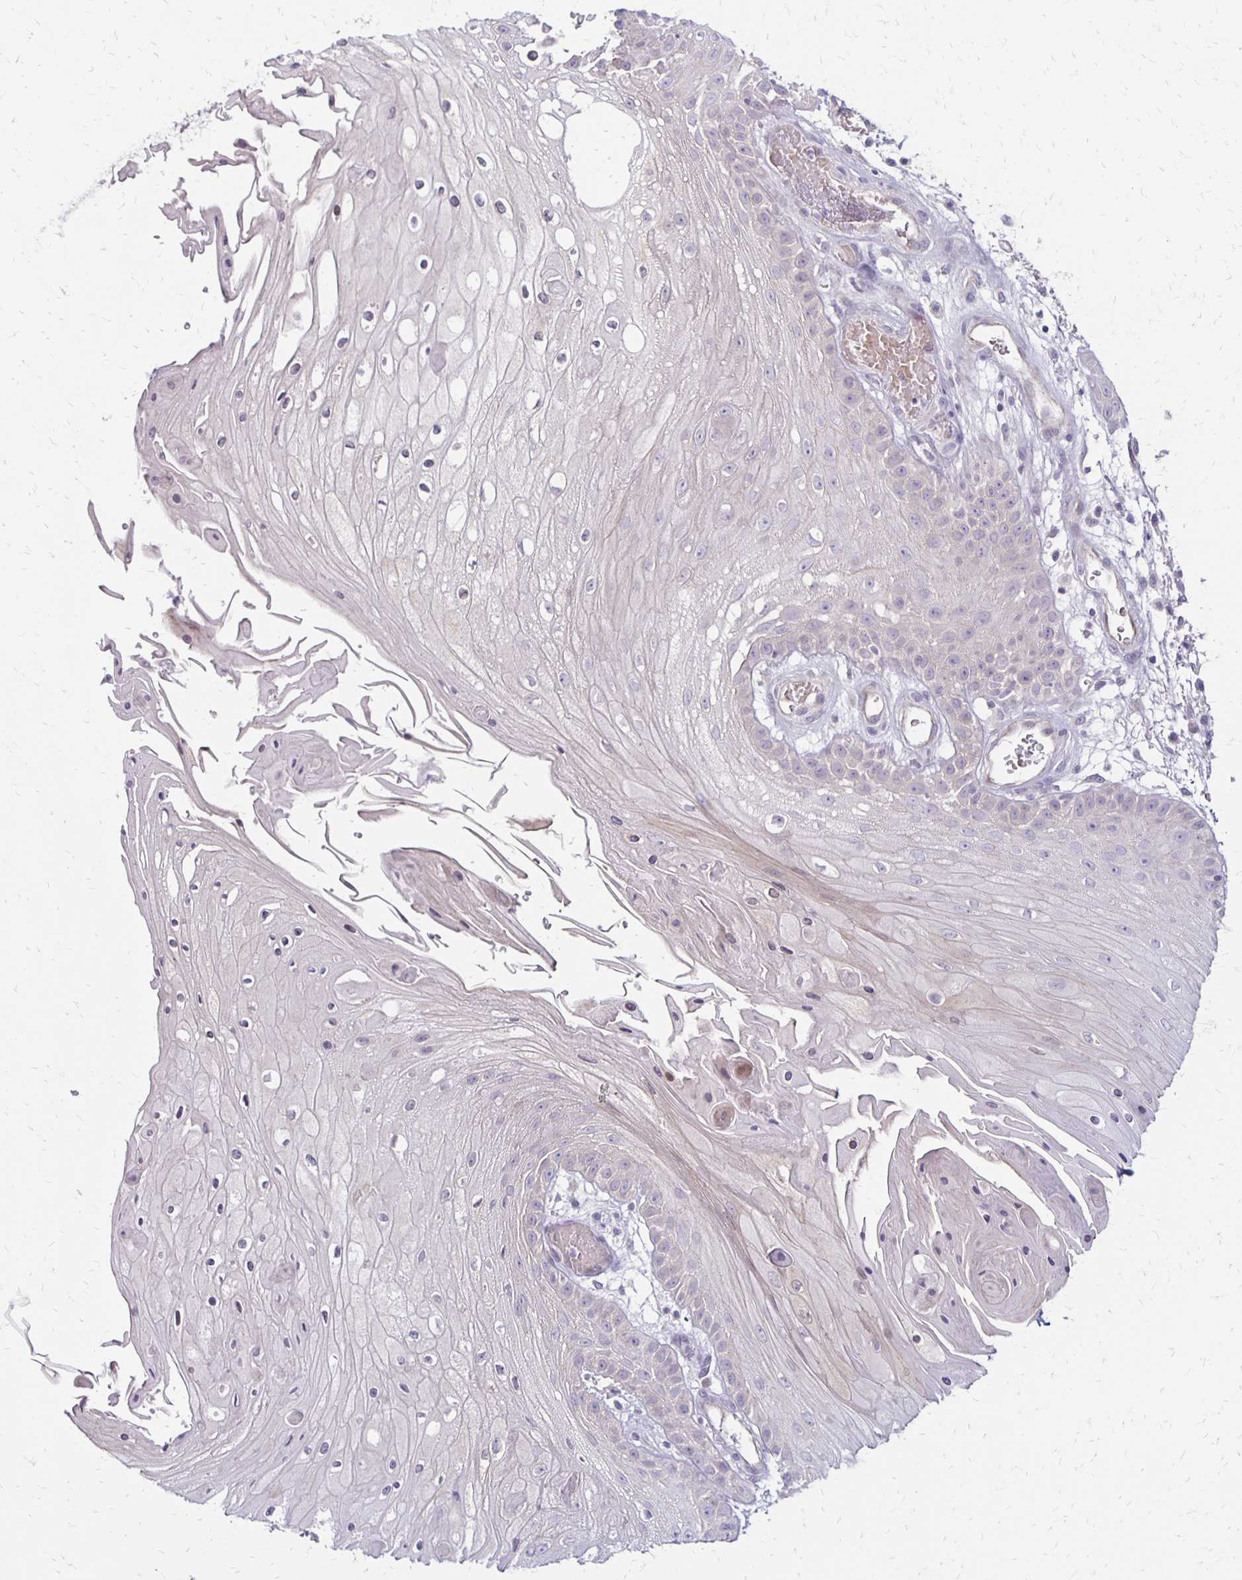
{"staining": {"intensity": "negative", "quantity": "none", "location": "none"}, "tissue": "skin cancer", "cell_type": "Tumor cells", "image_type": "cancer", "snomed": [{"axis": "morphology", "description": "Squamous cell carcinoma, NOS"}, {"axis": "topography", "description": "Skin"}], "caption": "This image is of skin cancer stained with IHC to label a protein in brown with the nuclei are counter-stained blue. There is no expression in tumor cells.", "gene": "KATNBL1", "patient": {"sex": "male", "age": 70}}